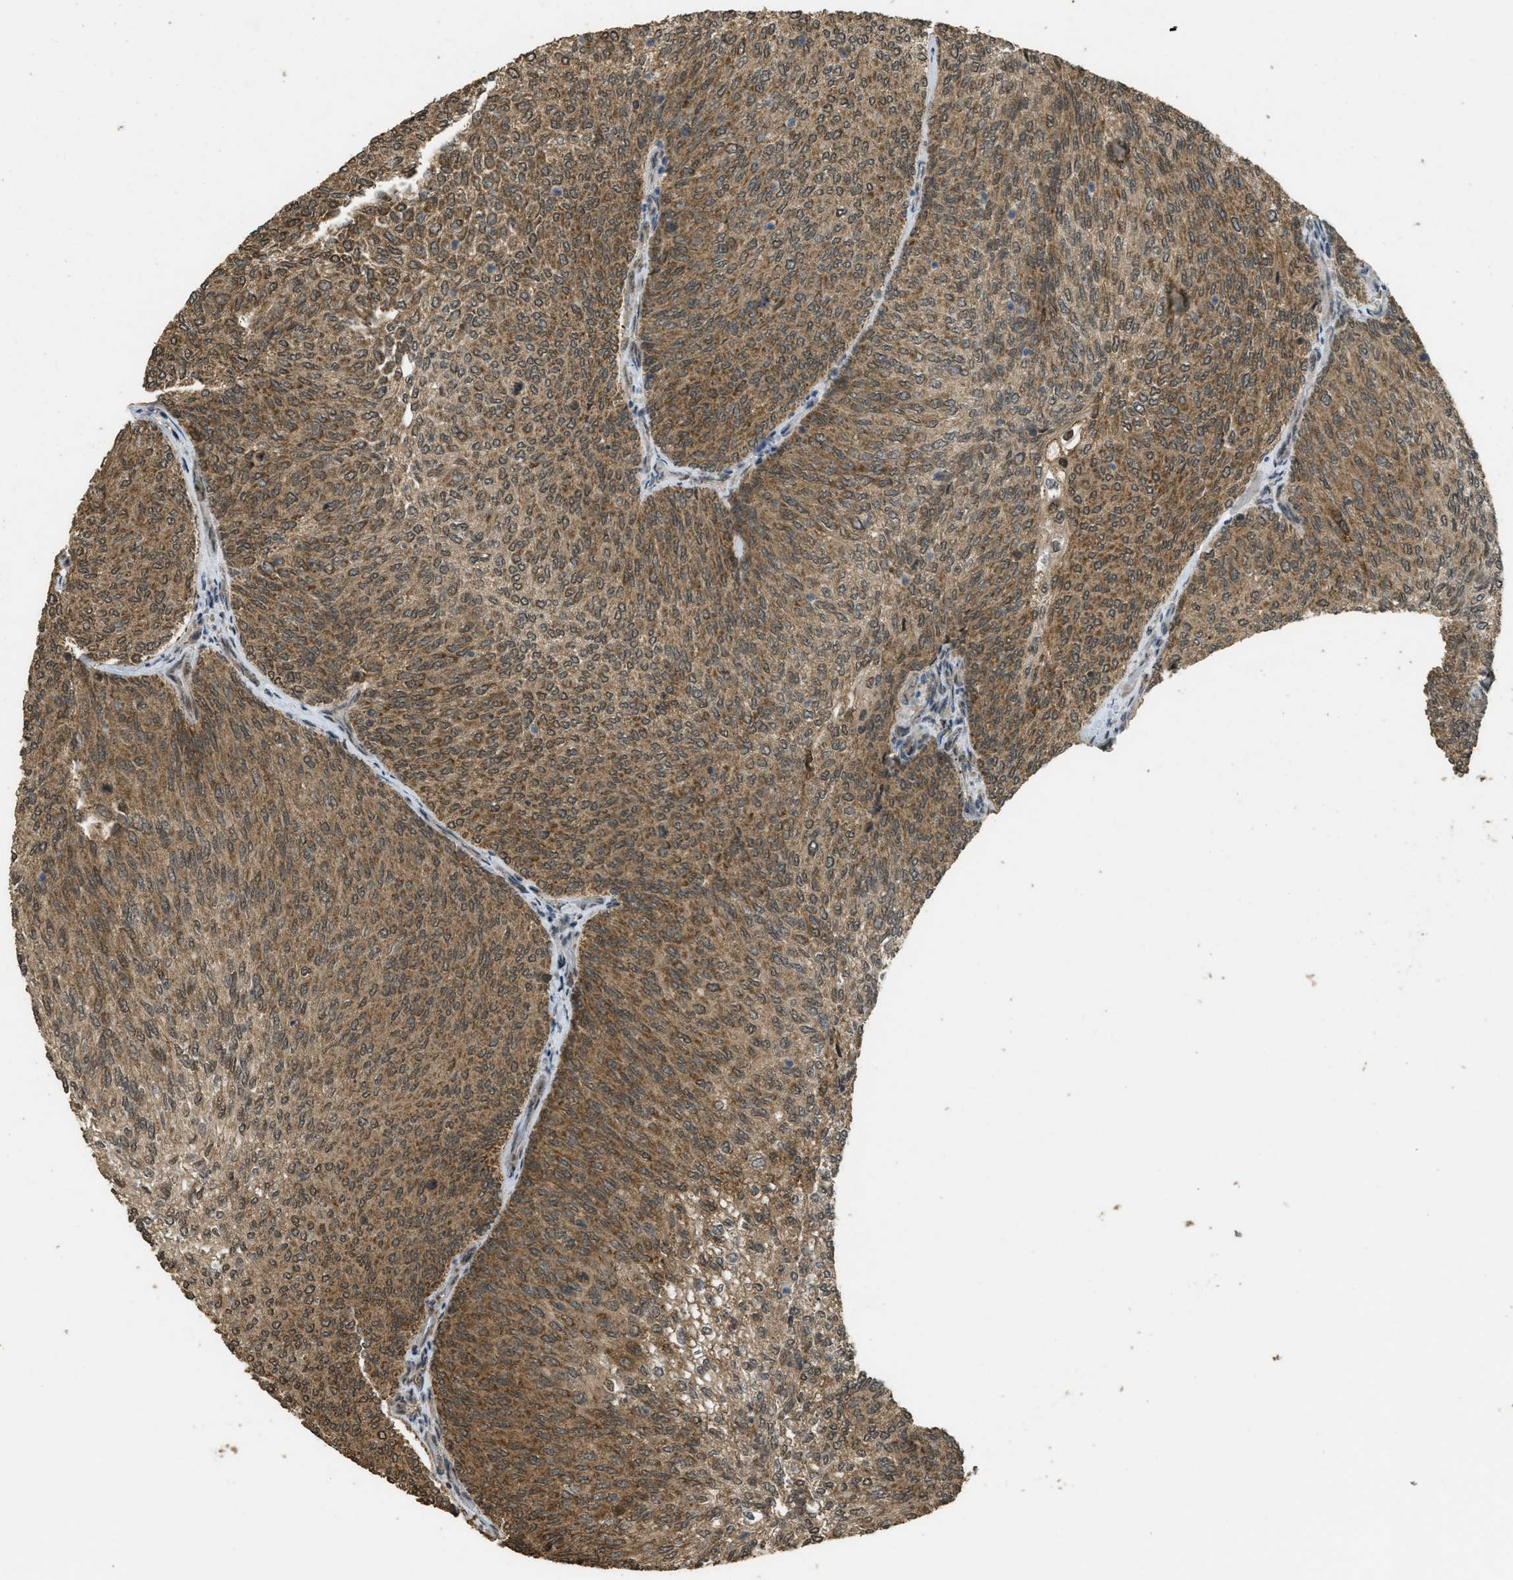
{"staining": {"intensity": "moderate", "quantity": ">75%", "location": "cytoplasmic/membranous"}, "tissue": "urothelial cancer", "cell_type": "Tumor cells", "image_type": "cancer", "snomed": [{"axis": "morphology", "description": "Urothelial carcinoma, Low grade"}, {"axis": "topography", "description": "Urinary bladder"}], "caption": "Urothelial cancer tissue displays moderate cytoplasmic/membranous positivity in about >75% of tumor cells", "gene": "CTPS1", "patient": {"sex": "female", "age": 79}}